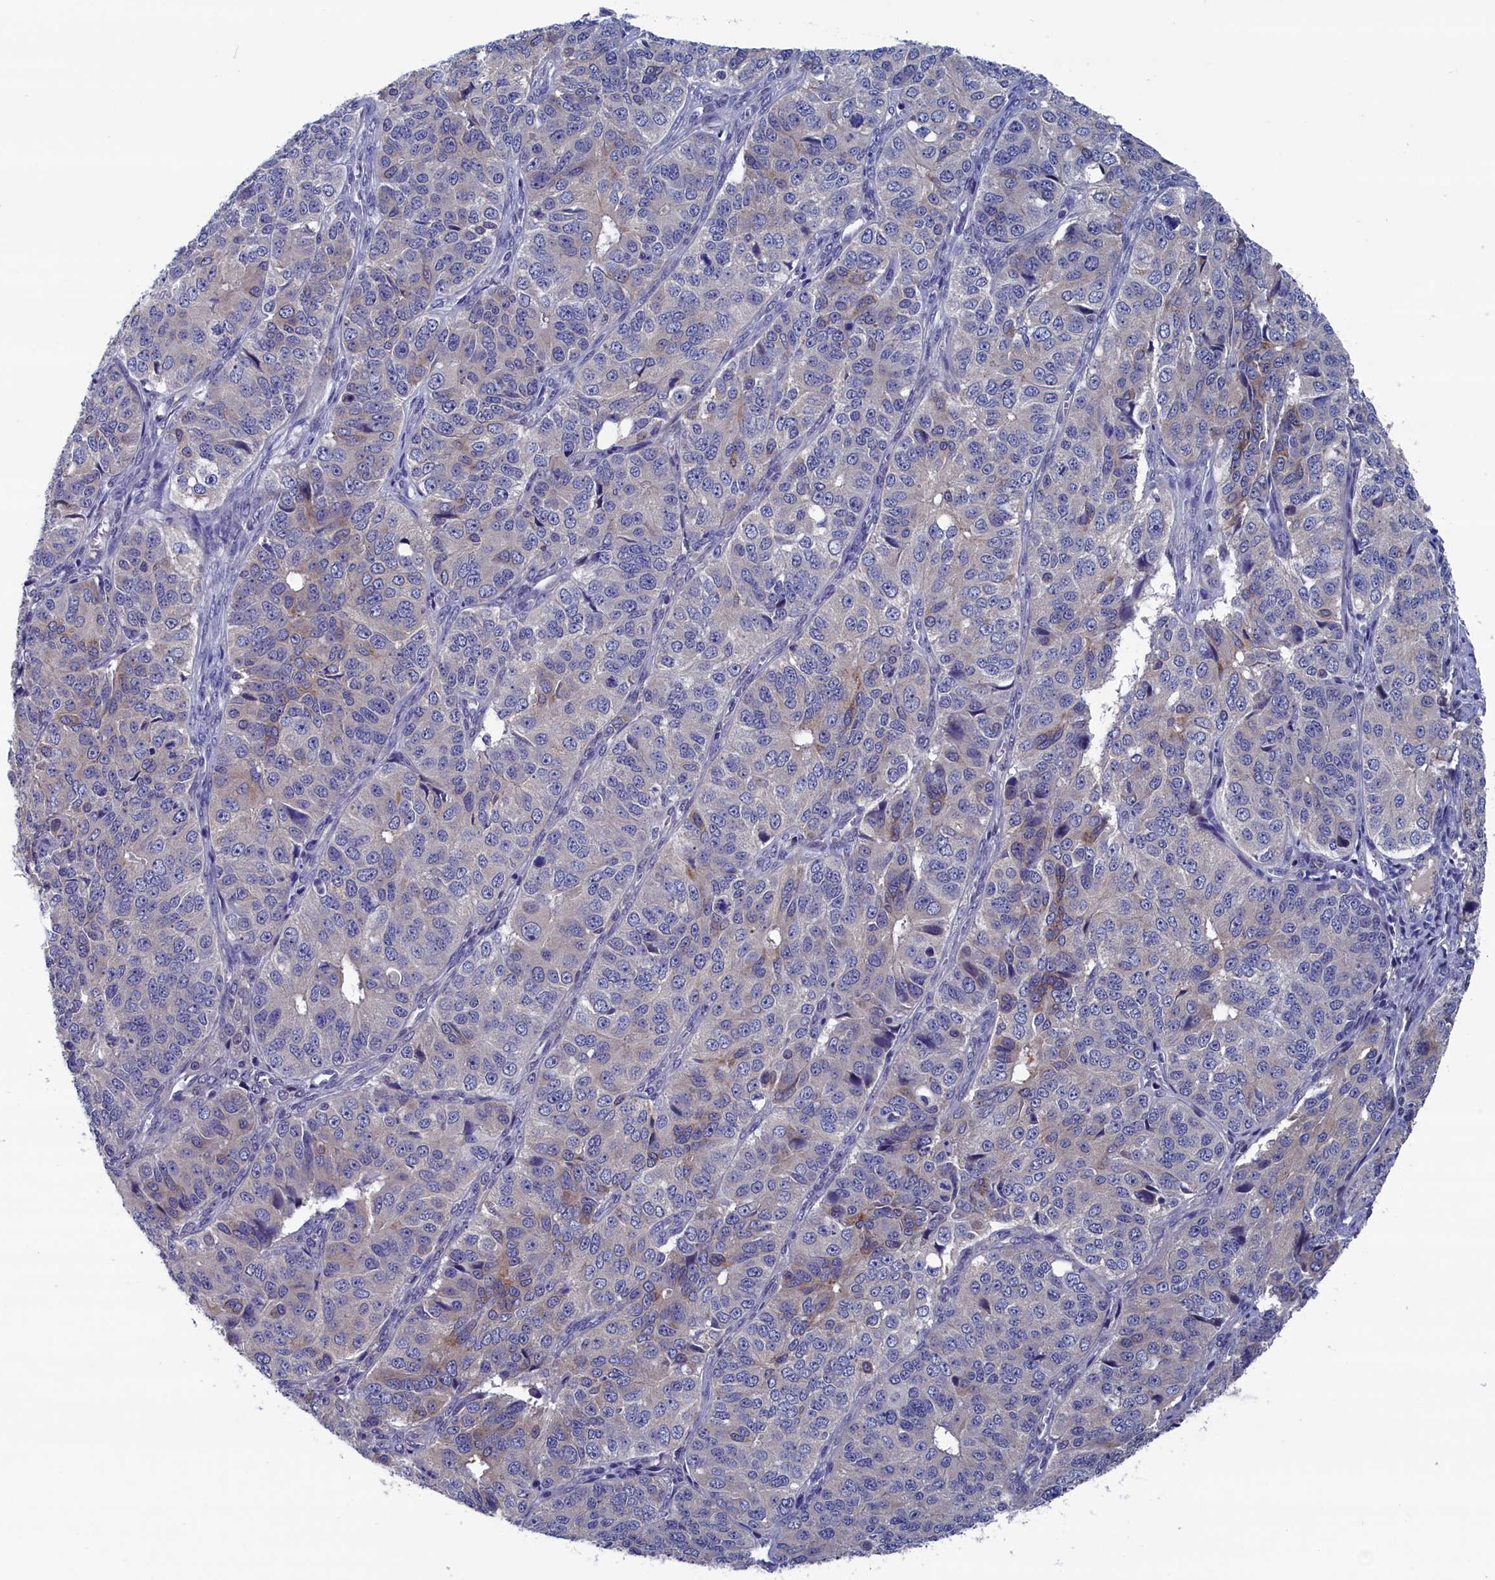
{"staining": {"intensity": "weak", "quantity": "<25%", "location": "cytoplasmic/membranous"}, "tissue": "ovarian cancer", "cell_type": "Tumor cells", "image_type": "cancer", "snomed": [{"axis": "morphology", "description": "Carcinoma, endometroid"}, {"axis": "topography", "description": "Ovary"}], "caption": "Ovarian endometroid carcinoma was stained to show a protein in brown. There is no significant expression in tumor cells.", "gene": "SPATA13", "patient": {"sex": "female", "age": 51}}